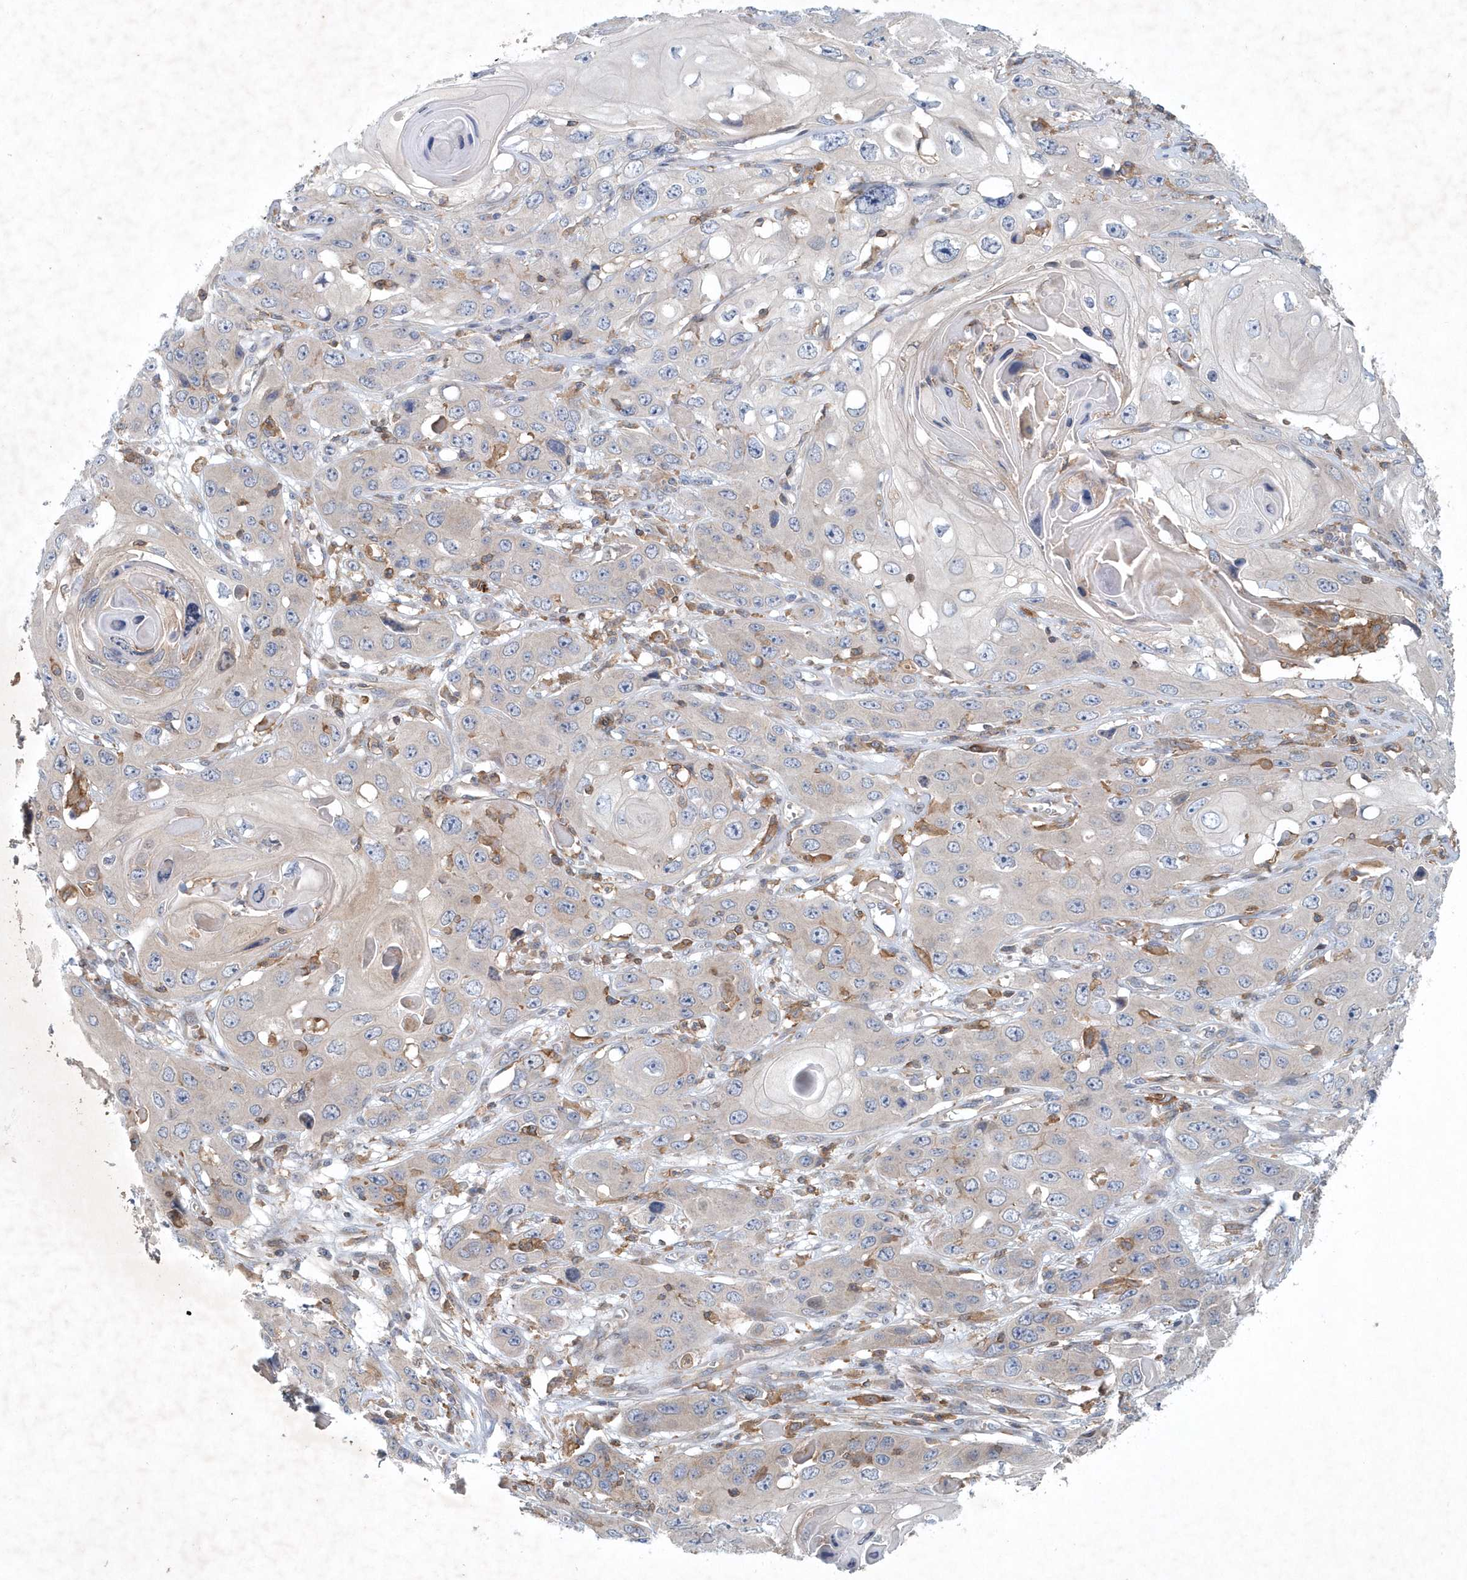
{"staining": {"intensity": "negative", "quantity": "none", "location": "none"}, "tissue": "skin cancer", "cell_type": "Tumor cells", "image_type": "cancer", "snomed": [{"axis": "morphology", "description": "Squamous cell carcinoma, NOS"}, {"axis": "topography", "description": "Skin"}], "caption": "There is no significant expression in tumor cells of skin squamous cell carcinoma.", "gene": "P2RY10", "patient": {"sex": "male", "age": 55}}